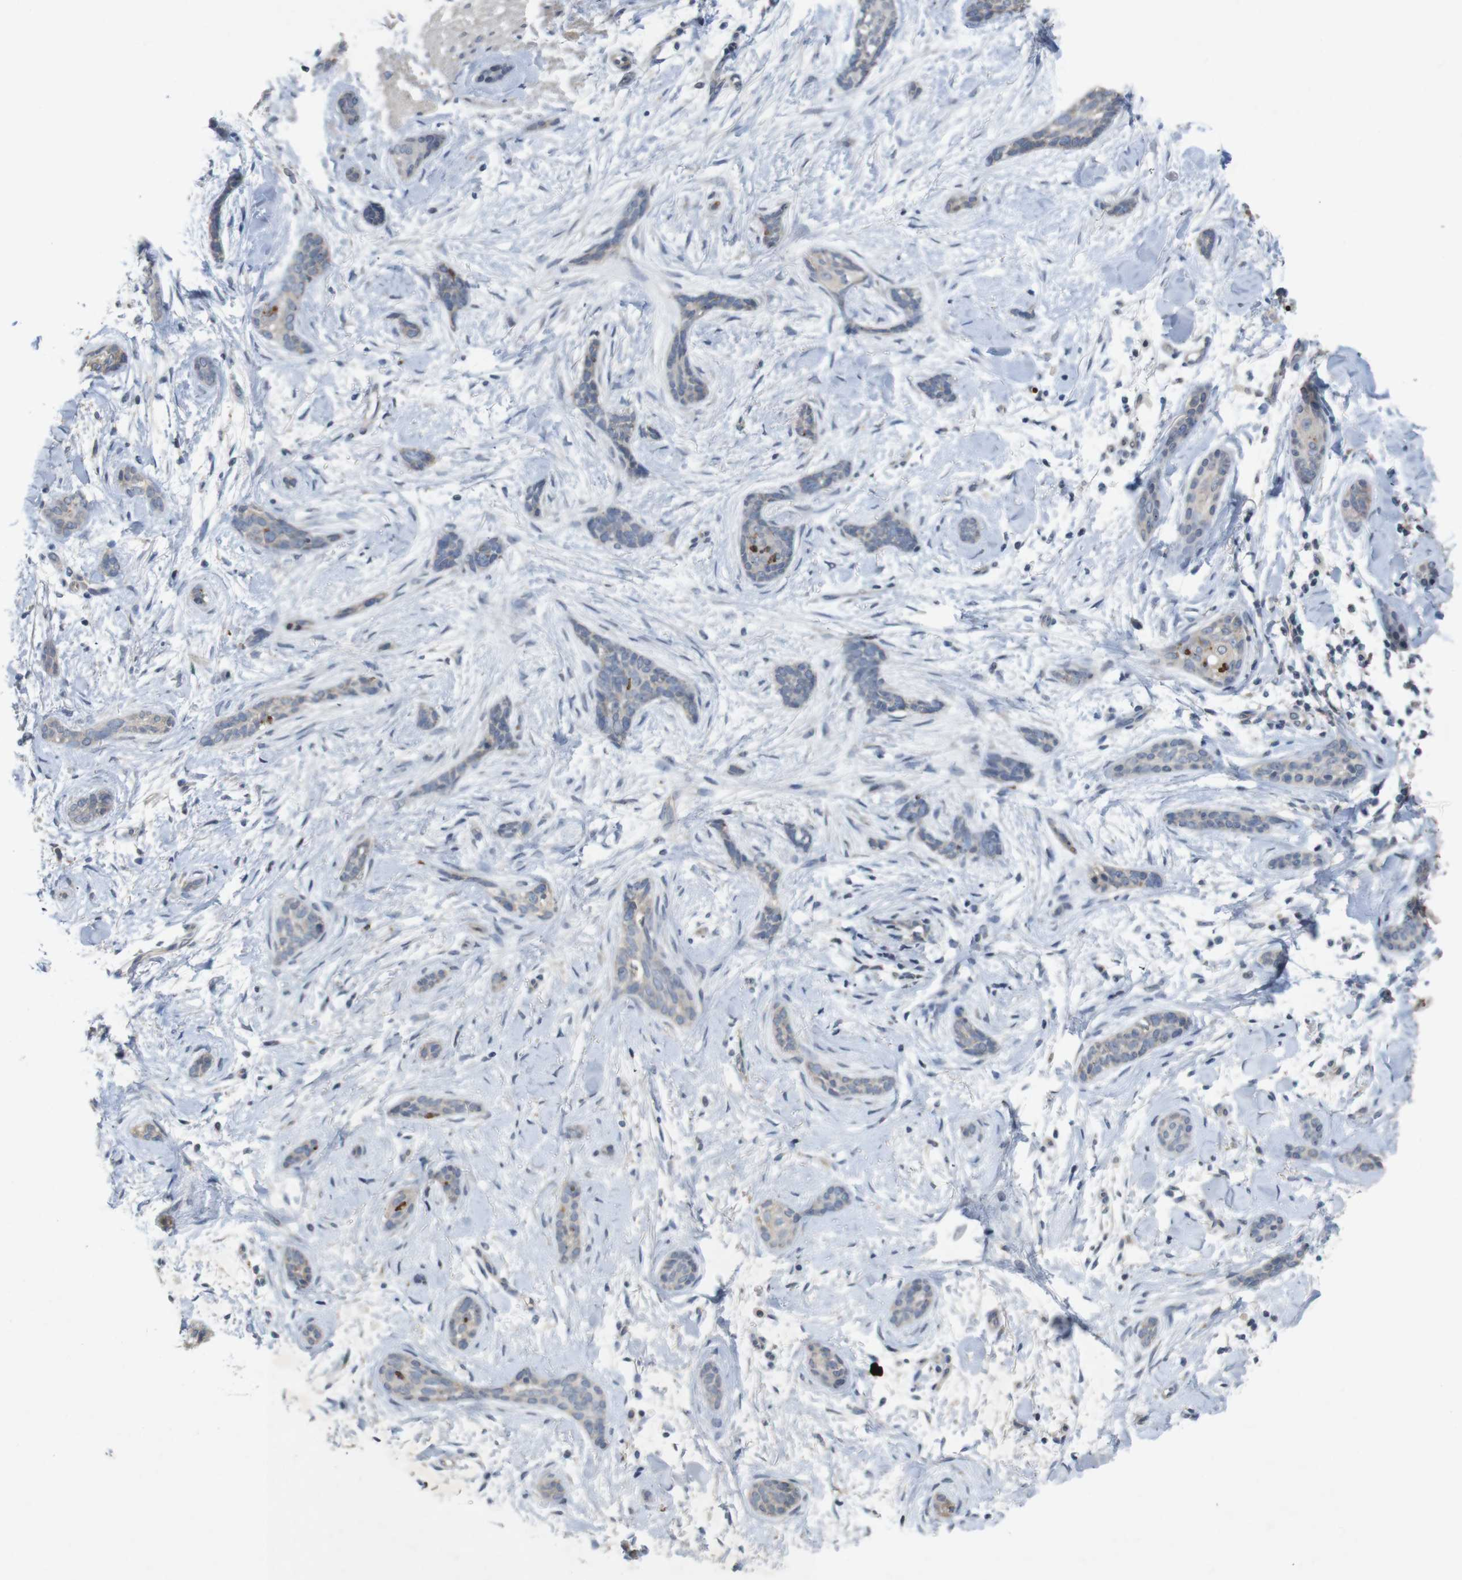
{"staining": {"intensity": "negative", "quantity": "none", "location": "none"}, "tissue": "skin cancer", "cell_type": "Tumor cells", "image_type": "cancer", "snomed": [{"axis": "morphology", "description": "Basal cell carcinoma"}, {"axis": "morphology", "description": "Adnexal tumor, benign"}, {"axis": "topography", "description": "Skin"}], "caption": "A histopathology image of human basal cell carcinoma (skin) is negative for staining in tumor cells.", "gene": "TSPAN14", "patient": {"sex": "female", "age": 42}}